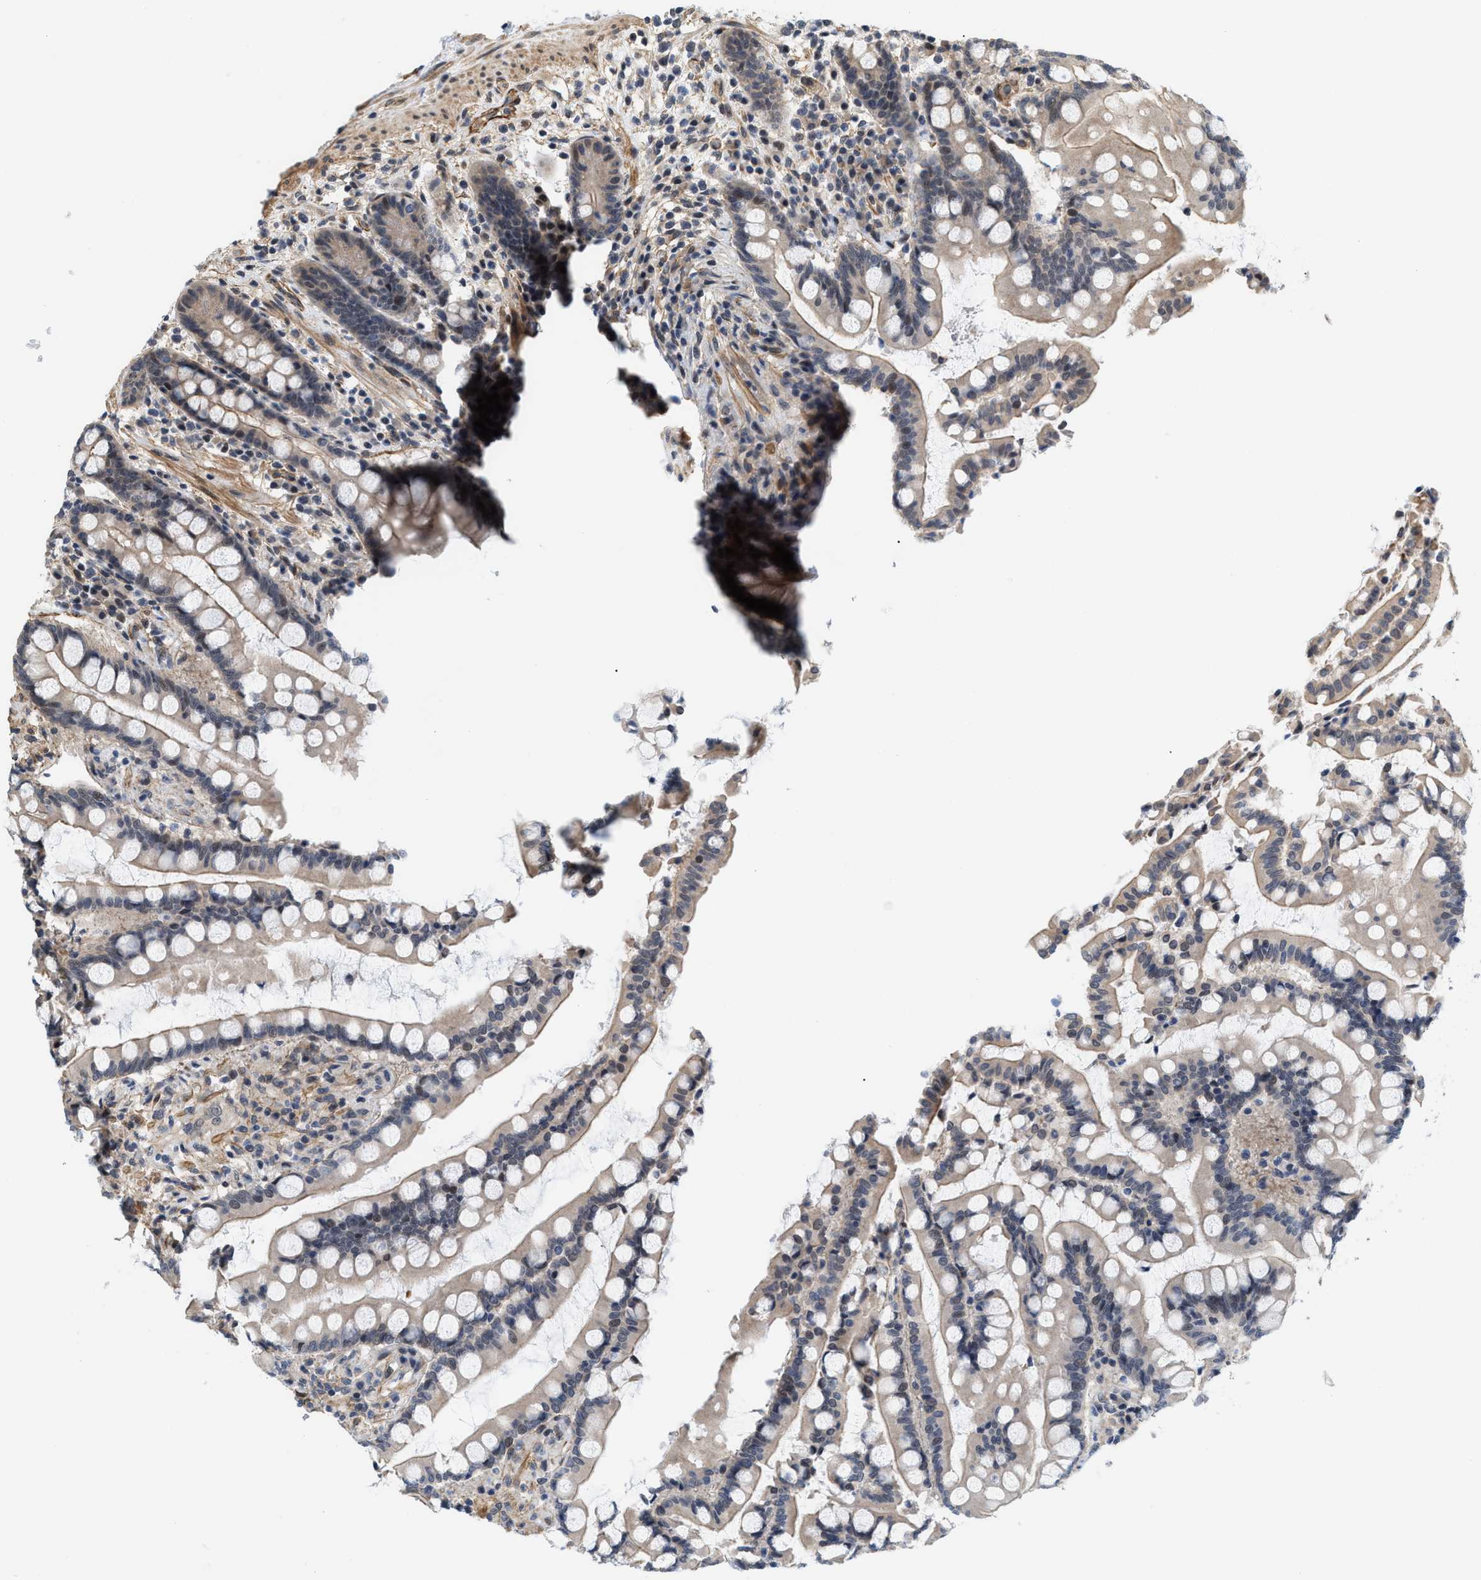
{"staining": {"intensity": "moderate", "quantity": ">75%", "location": "cytoplasmic/membranous"}, "tissue": "colon", "cell_type": "Endothelial cells", "image_type": "normal", "snomed": [{"axis": "morphology", "description": "Normal tissue, NOS"}, {"axis": "topography", "description": "Colon"}], "caption": "Protein positivity by immunohistochemistry (IHC) reveals moderate cytoplasmic/membranous staining in approximately >75% of endothelial cells in unremarkable colon.", "gene": "GPRASP2", "patient": {"sex": "male", "age": 73}}